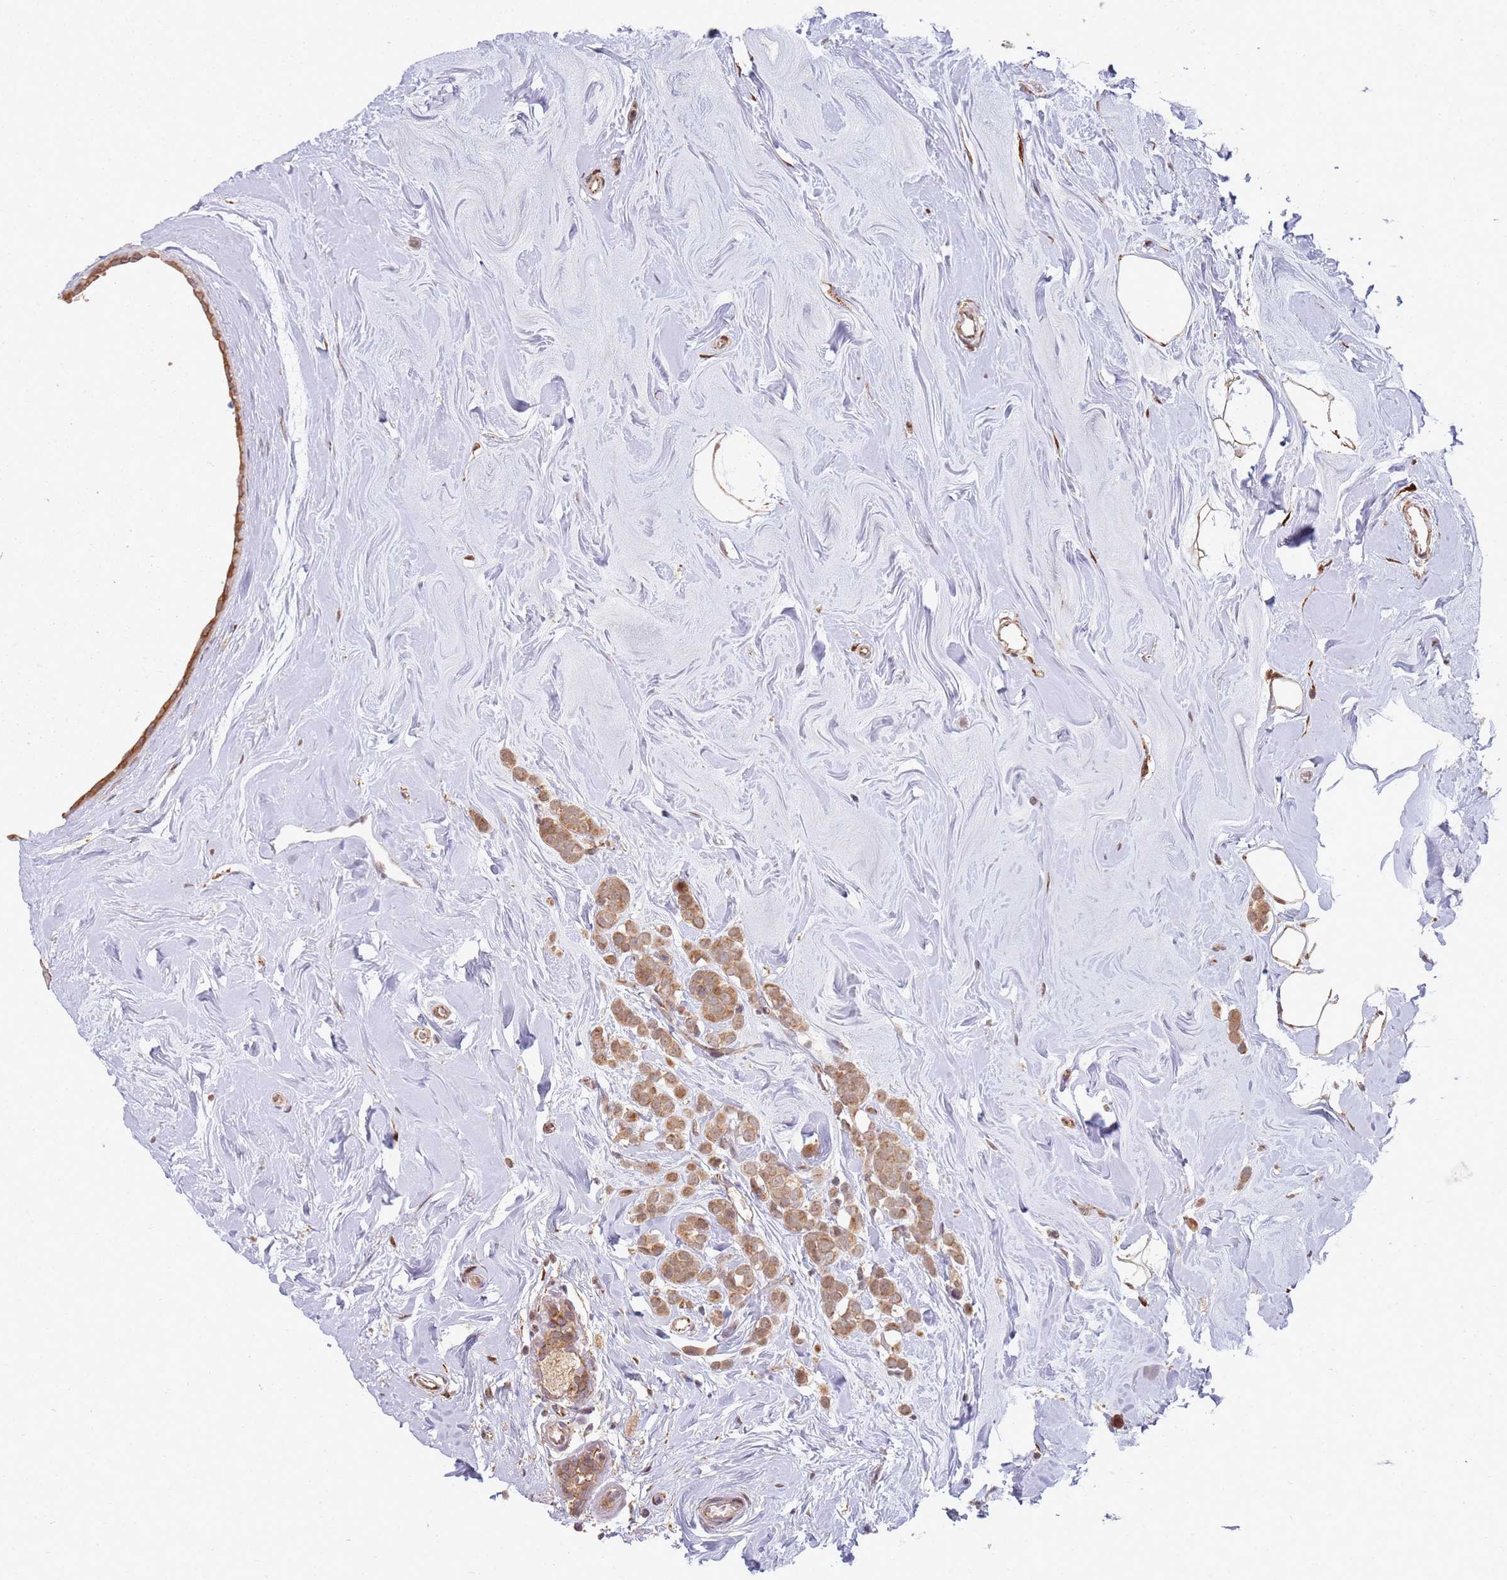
{"staining": {"intensity": "moderate", "quantity": ">75%", "location": "cytoplasmic/membranous"}, "tissue": "breast cancer", "cell_type": "Tumor cells", "image_type": "cancer", "snomed": [{"axis": "morphology", "description": "Lobular carcinoma"}, {"axis": "topography", "description": "Breast"}], "caption": "Protein staining by immunohistochemistry reveals moderate cytoplasmic/membranous positivity in about >75% of tumor cells in breast lobular carcinoma. The protein is shown in brown color, while the nuclei are stained blue.", "gene": "MPEG1", "patient": {"sex": "female", "age": 47}}